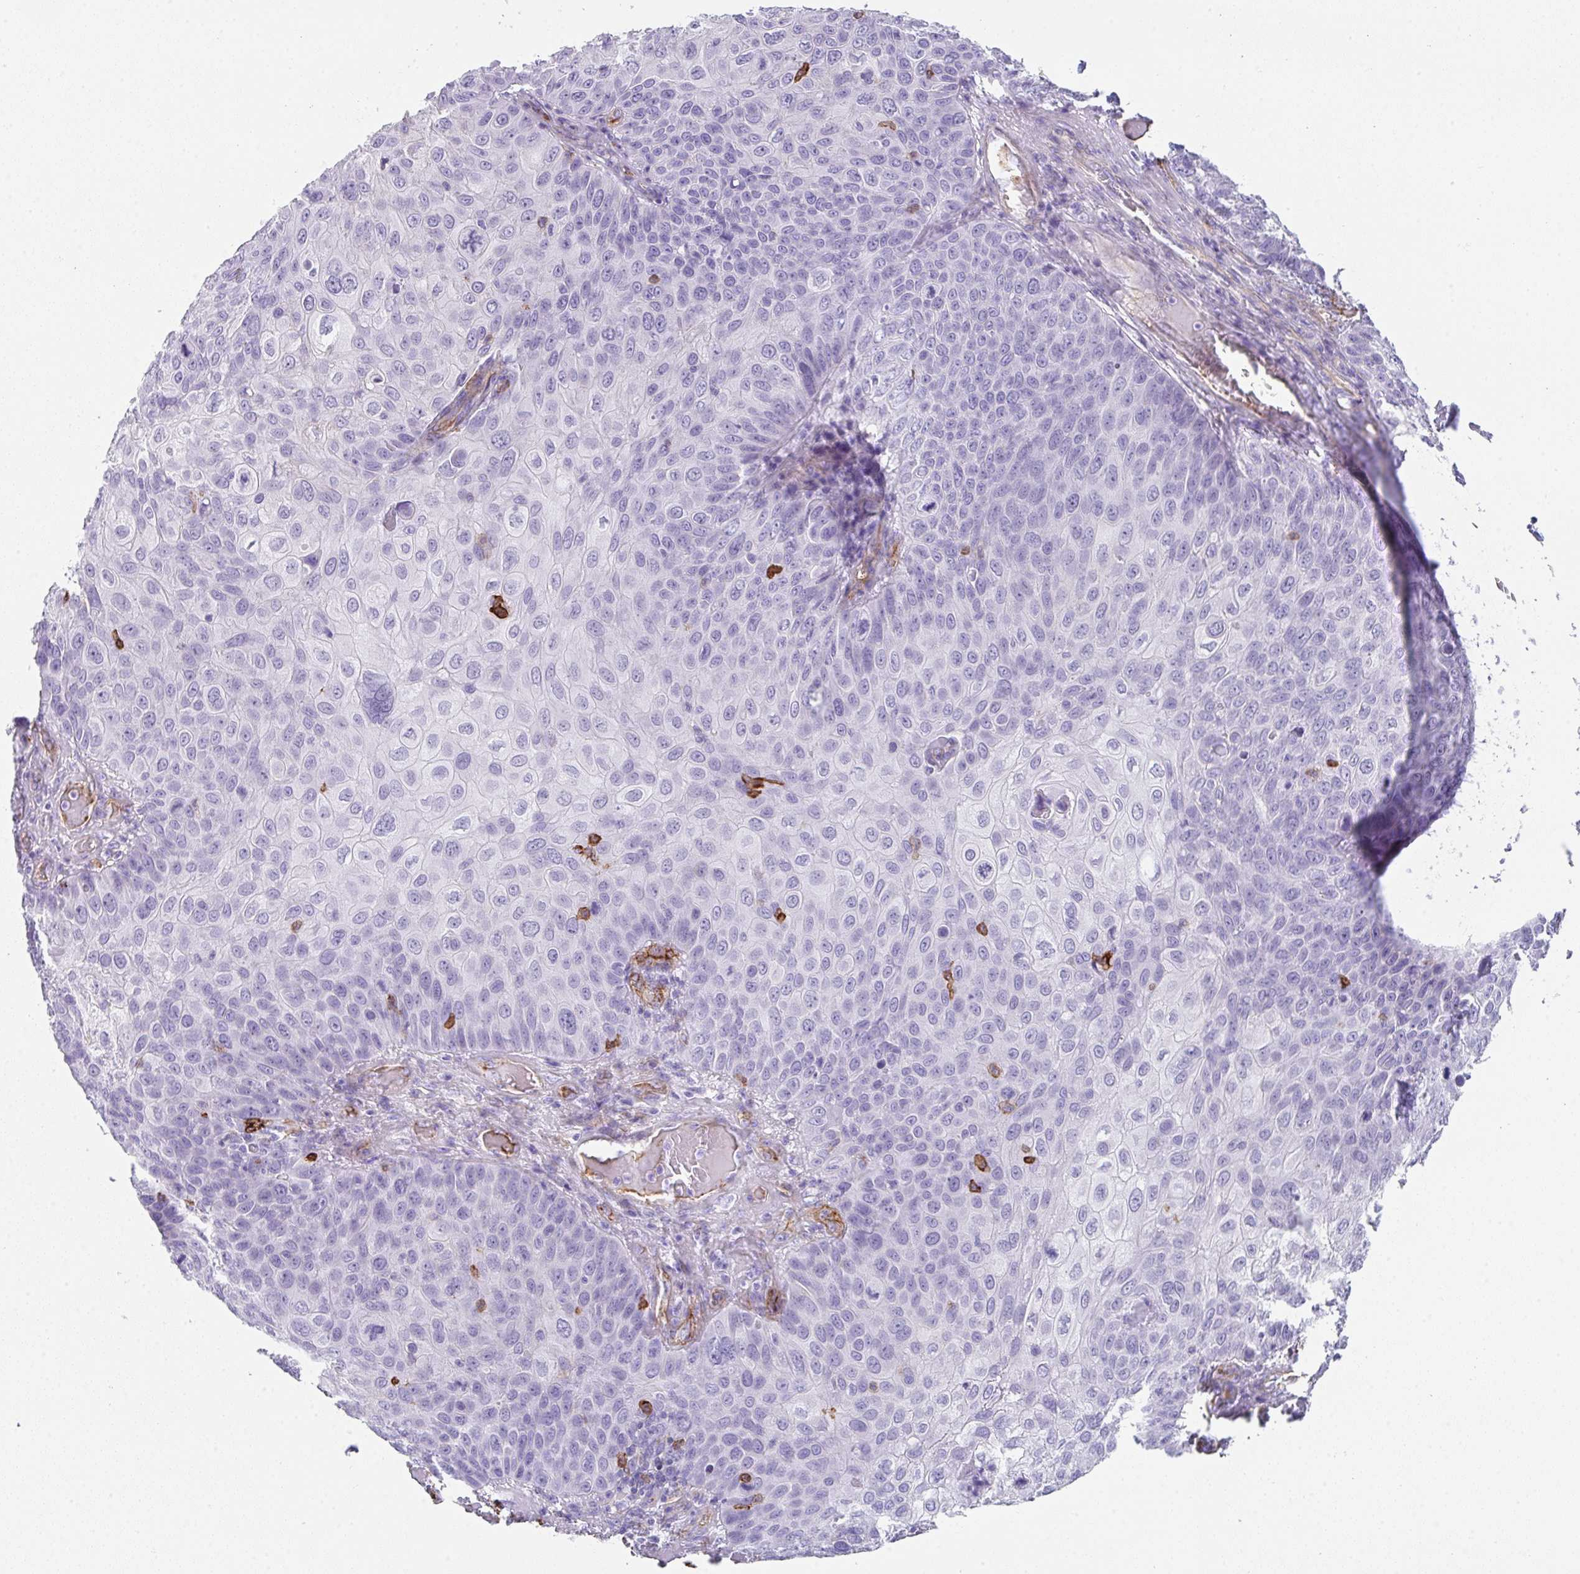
{"staining": {"intensity": "negative", "quantity": "none", "location": "none"}, "tissue": "skin cancer", "cell_type": "Tumor cells", "image_type": "cancer", "snomed": [{"axis": "morphology", "description": "Squamous cell carcinoma, NOS"}, {"axis": "topography", "description": "Skin"}], "caption": "An IHC histopathology image of skin cancer is shown. There is no staining in tumor cells of skin cancer. (DAB (3,3'-diaminobenzidine) IHC with hematoxylin counter stain).", "gene": "DBN1", "patient": {"sex": "male", "age": 87}}